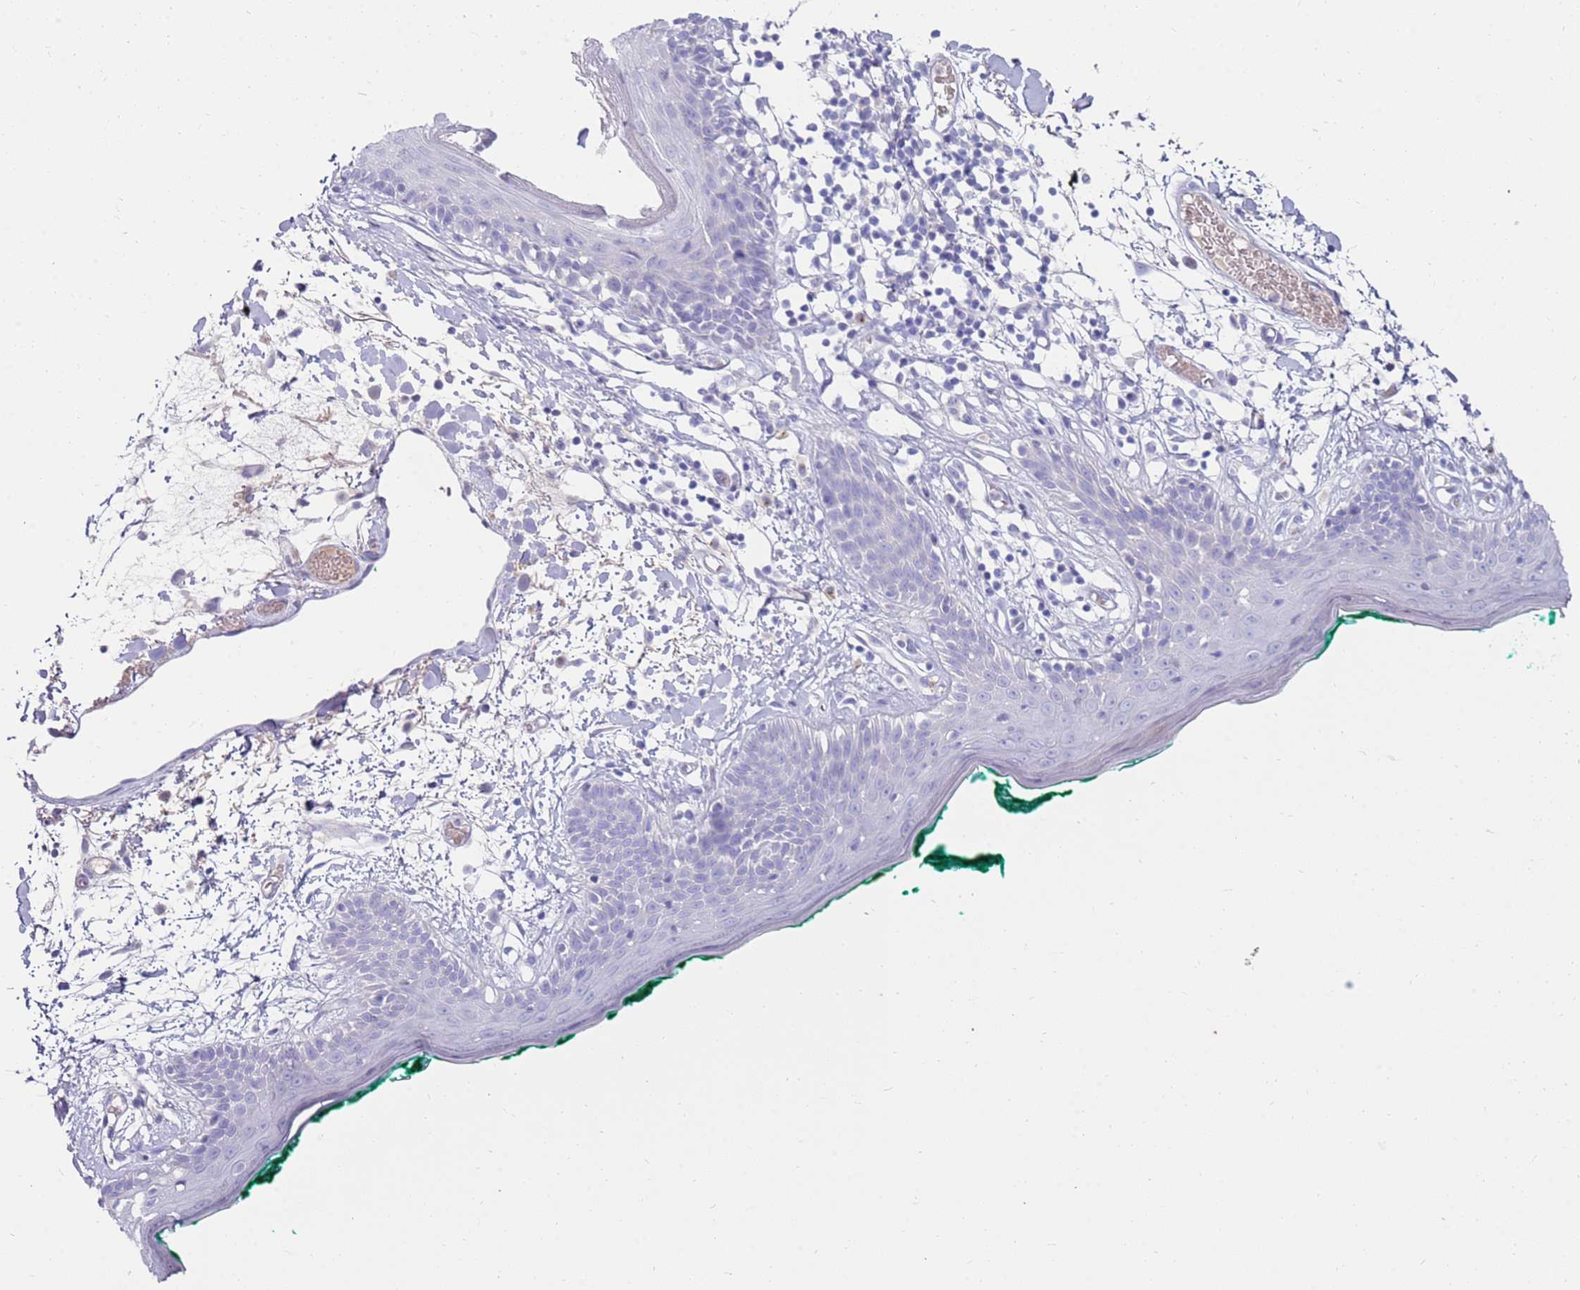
{"staining": {"intensity": "negative", "quantity": "none", "location": "none"}, "tissue": "skin", "cell_type": "Fibroblasts", "image_type": "normal", "snomed": [{"axis": "morphology", "description": "Normal tissue, NOS"}, {"axis": "topography", "description": "Skin"}], "caption": "Micrograph shows no protein expression in fibroblasts of unremarkable skin. (DAB IHC, high magnification).", "gene": "EVPLL", "patient": {"sex": "male", "age": 79}}